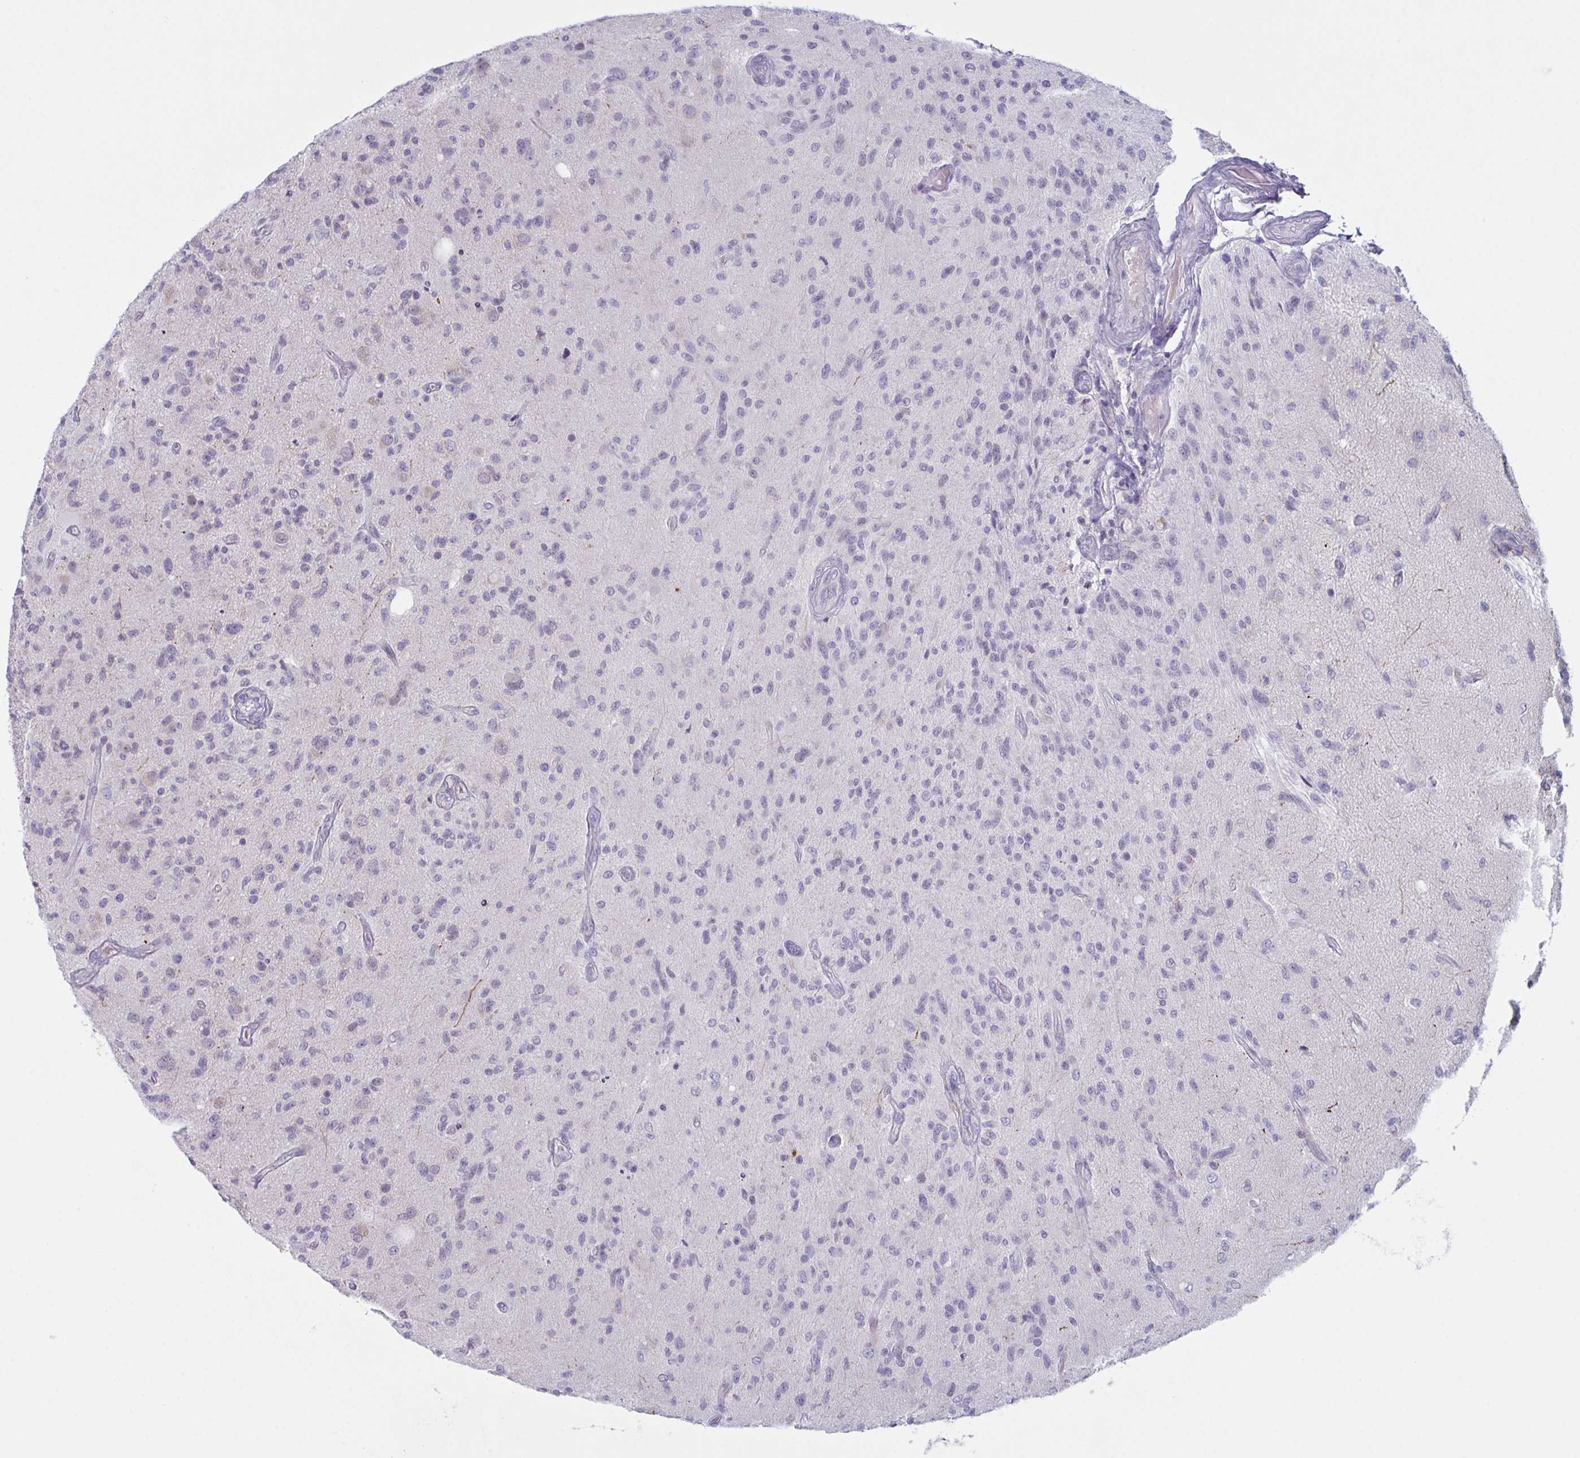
{"staining": {"intensity": "weak", "quantity": "<25%", "location": "cytoplasmic/membranous"}, "tissue": "glioma", "cell_type": "Tumor cells", "image_type": "cancer", "snomed": [{"axis": "morphology", "description": "Glioma, malignant, High grade"}, {"axis": "topography", "description": "Brain"}], "caption": "An immunohistochemistry photomicrograph of malignant glioma (high-grade) is shown. There is no staining in tumor cells of malignant glioma (high-grade). (Immunohistochemistry (ihc), brightfield microscopy, high magnification).", "gene": "NAA30", "patient": {"sex": "female", "age": 67}}